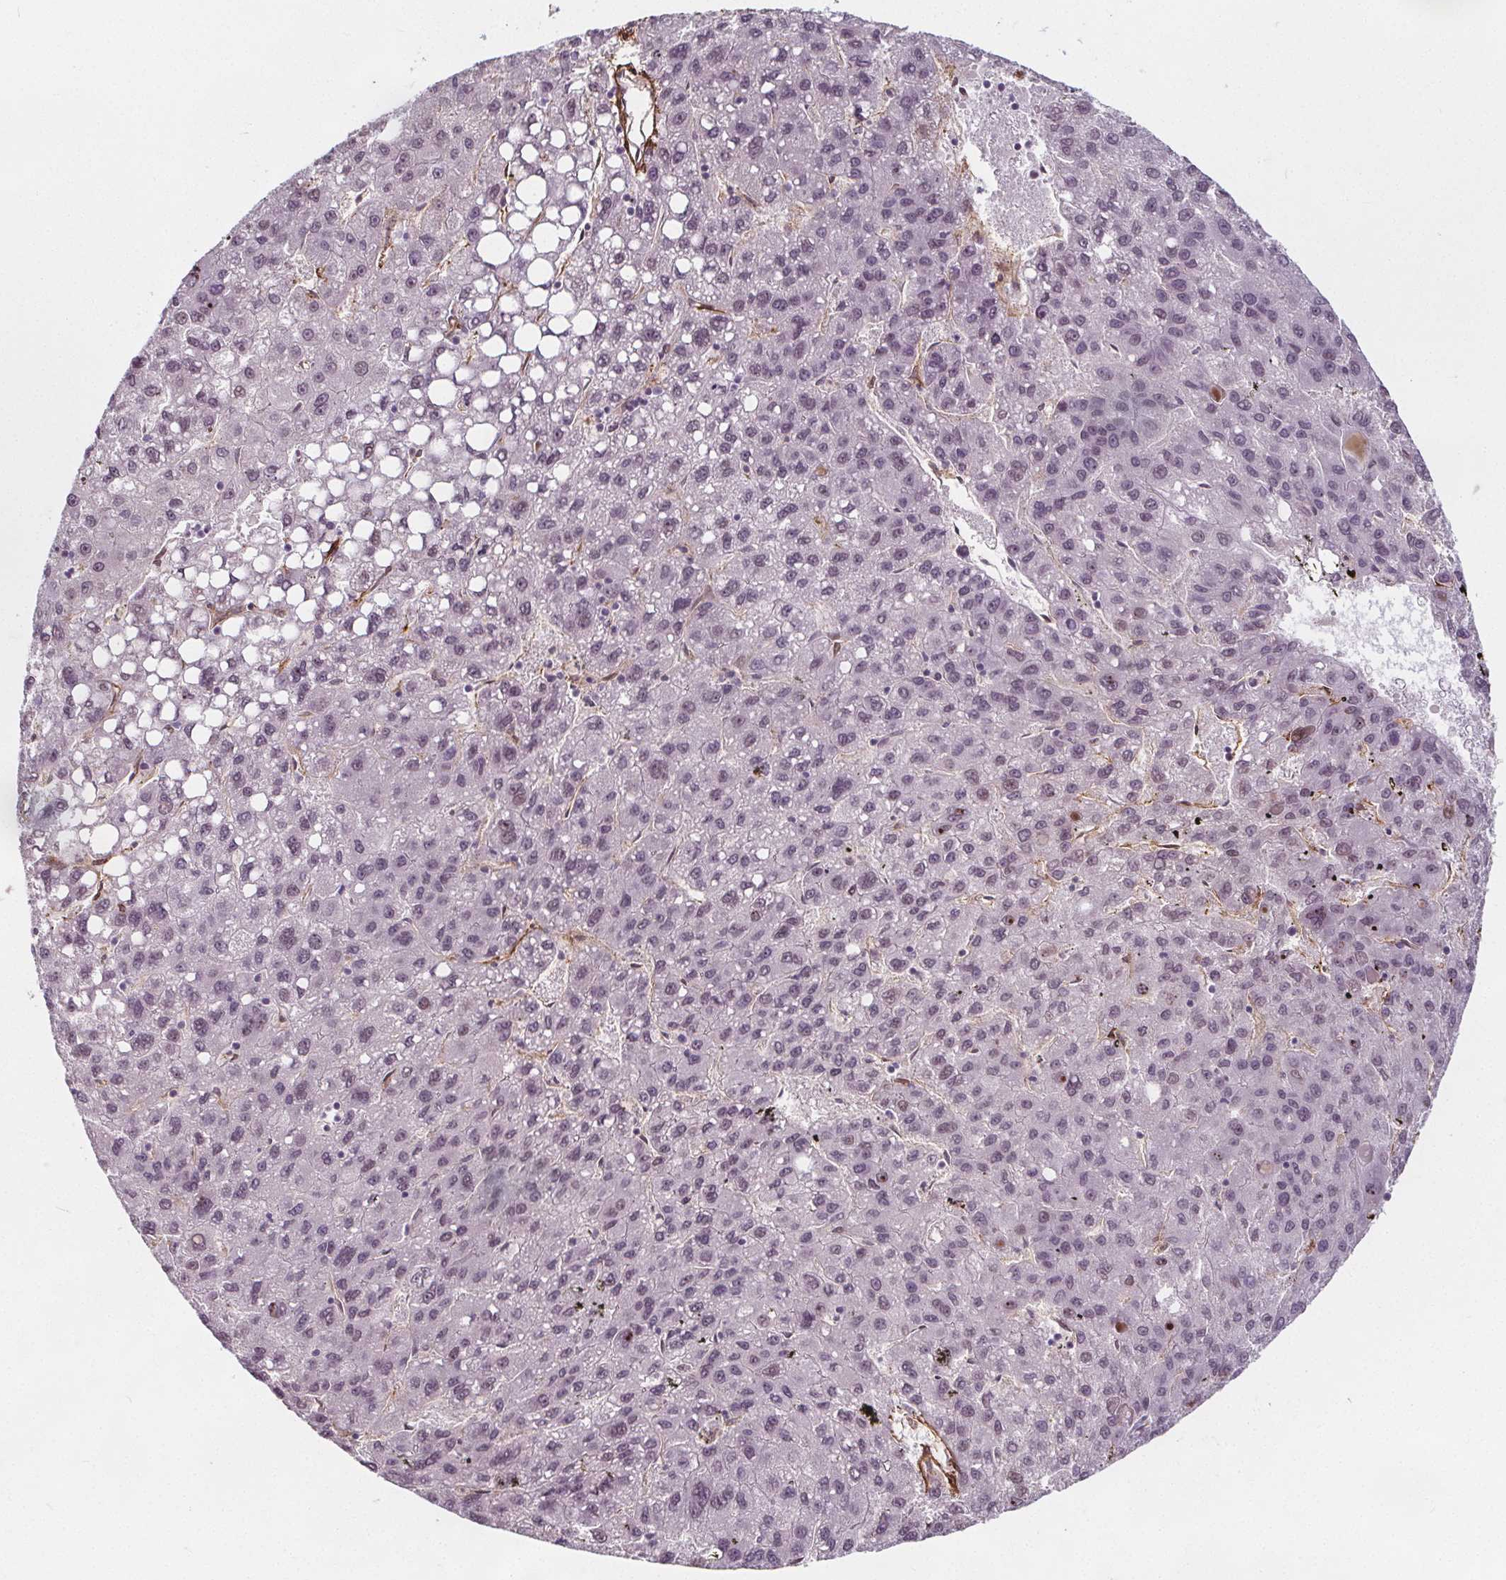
{"staining": {"intensity": "negative", "quantity": "none", "location": "none"}, "tissue": "liver cancer", "cell_type": "Tumor cells", "image_type": "cancer", "snomed": [{"axis": "morphology", "description": "Carcinoma, Hepatocellular, NOS"}, {"axis": "topography", "description": "Liver"}], "caption": "Immunohistochemistry (IHC) of human hepatocellular carcinoma (liver) exhibits no staining in tumor cells.", "gene": "HAS1", "patient": {"sex": "female", "age": 82}}